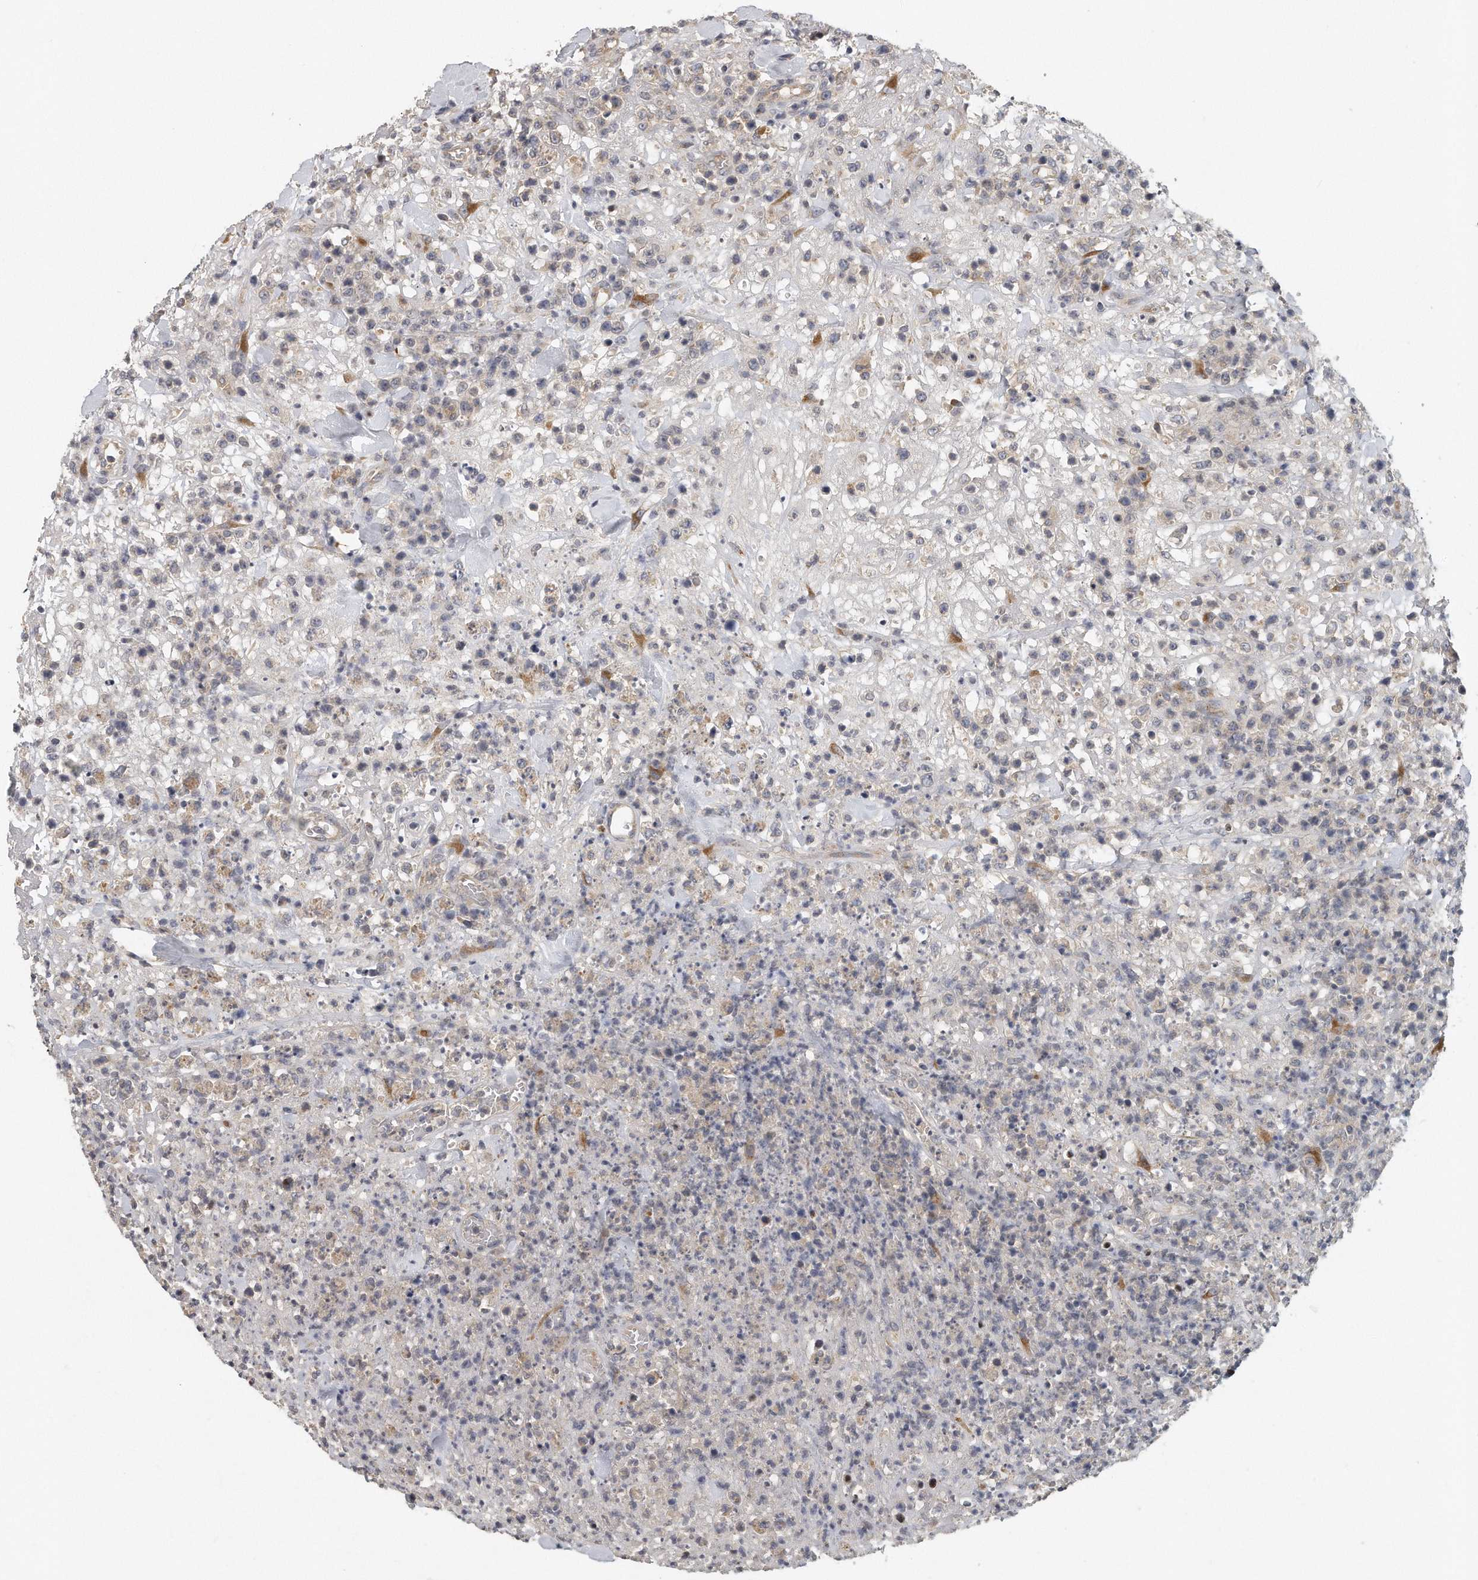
{"staining": {"intensity": "negative", "quantity": "none", "location": "none"}, "tissue": "lymphoma", "cell_type": "Tumor cells", "image_type": "cancer", "snomed": [{"axis": "morphology", "description": "Malignant lymphoma, non-Hodgkin's type, High grade"}, {"axis": "topography", "description": "Colon"}], "caption": "Human lymphoma stained for a protein using immunohistochemistry demonstrates no staining in tumor cells.", "gene": "TRAPPC14", "patient": {"sex": "female", "age": 53}}